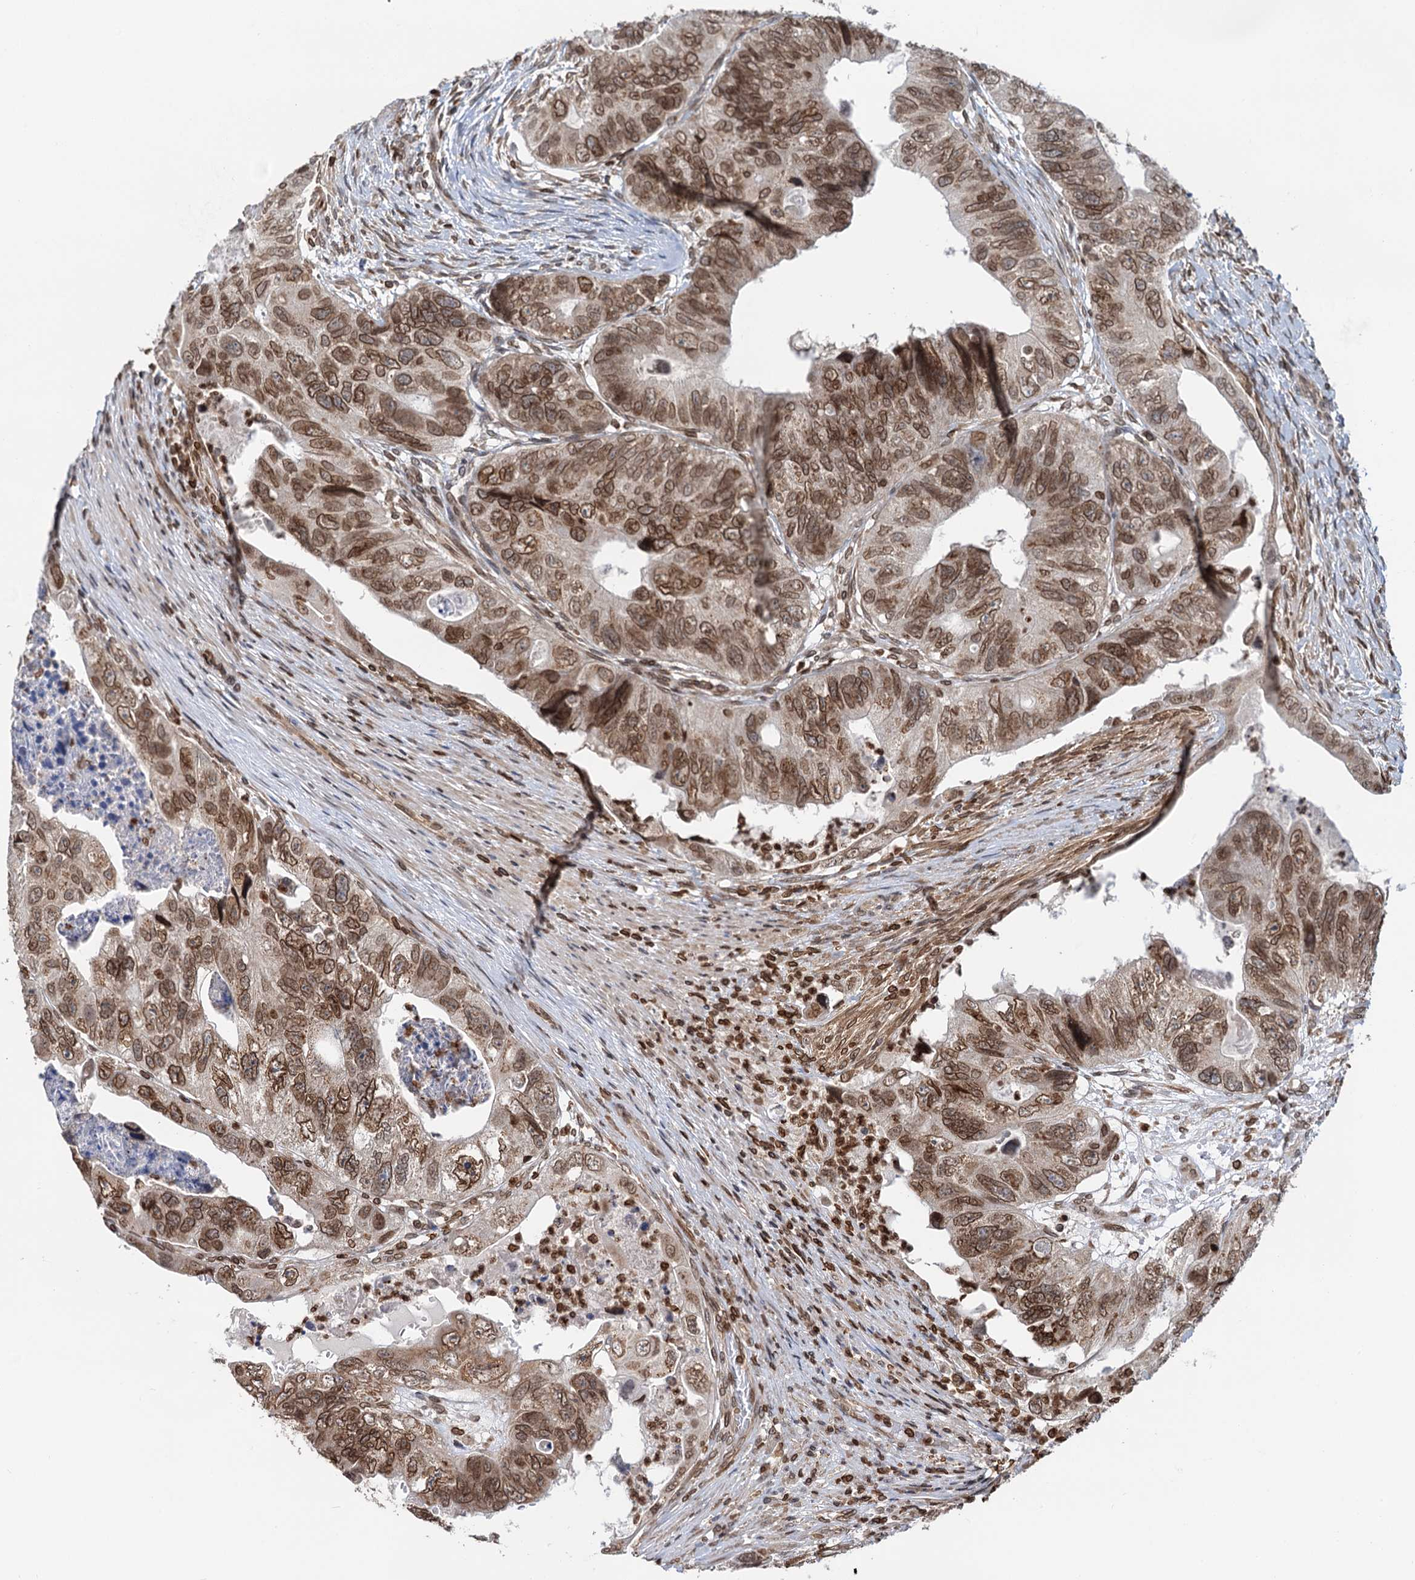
{"staining": {"intensity": "moderate", "quantity": ">75%", "location": "cytoplasmic/membranous,nuclear"}, "tissue": "colorectal cancer", "cell_type": "Tumor cells", "image_type": "cancer", "snomed": [{"axis": "morphology", "description": "Adenocarcinoma, NOS"}, {"axis": "topography", "description": "Rectum"}], "caption": "Human colorectal cancer (adenocarcinoma) stained for a protein (brown) displays moderate cytoplasmic/membranous and nuclear positive positivity in approximately >75% of tumor cells.", "gene": "ZC3H13", "patient": {"sex": "male", "age": 63}}